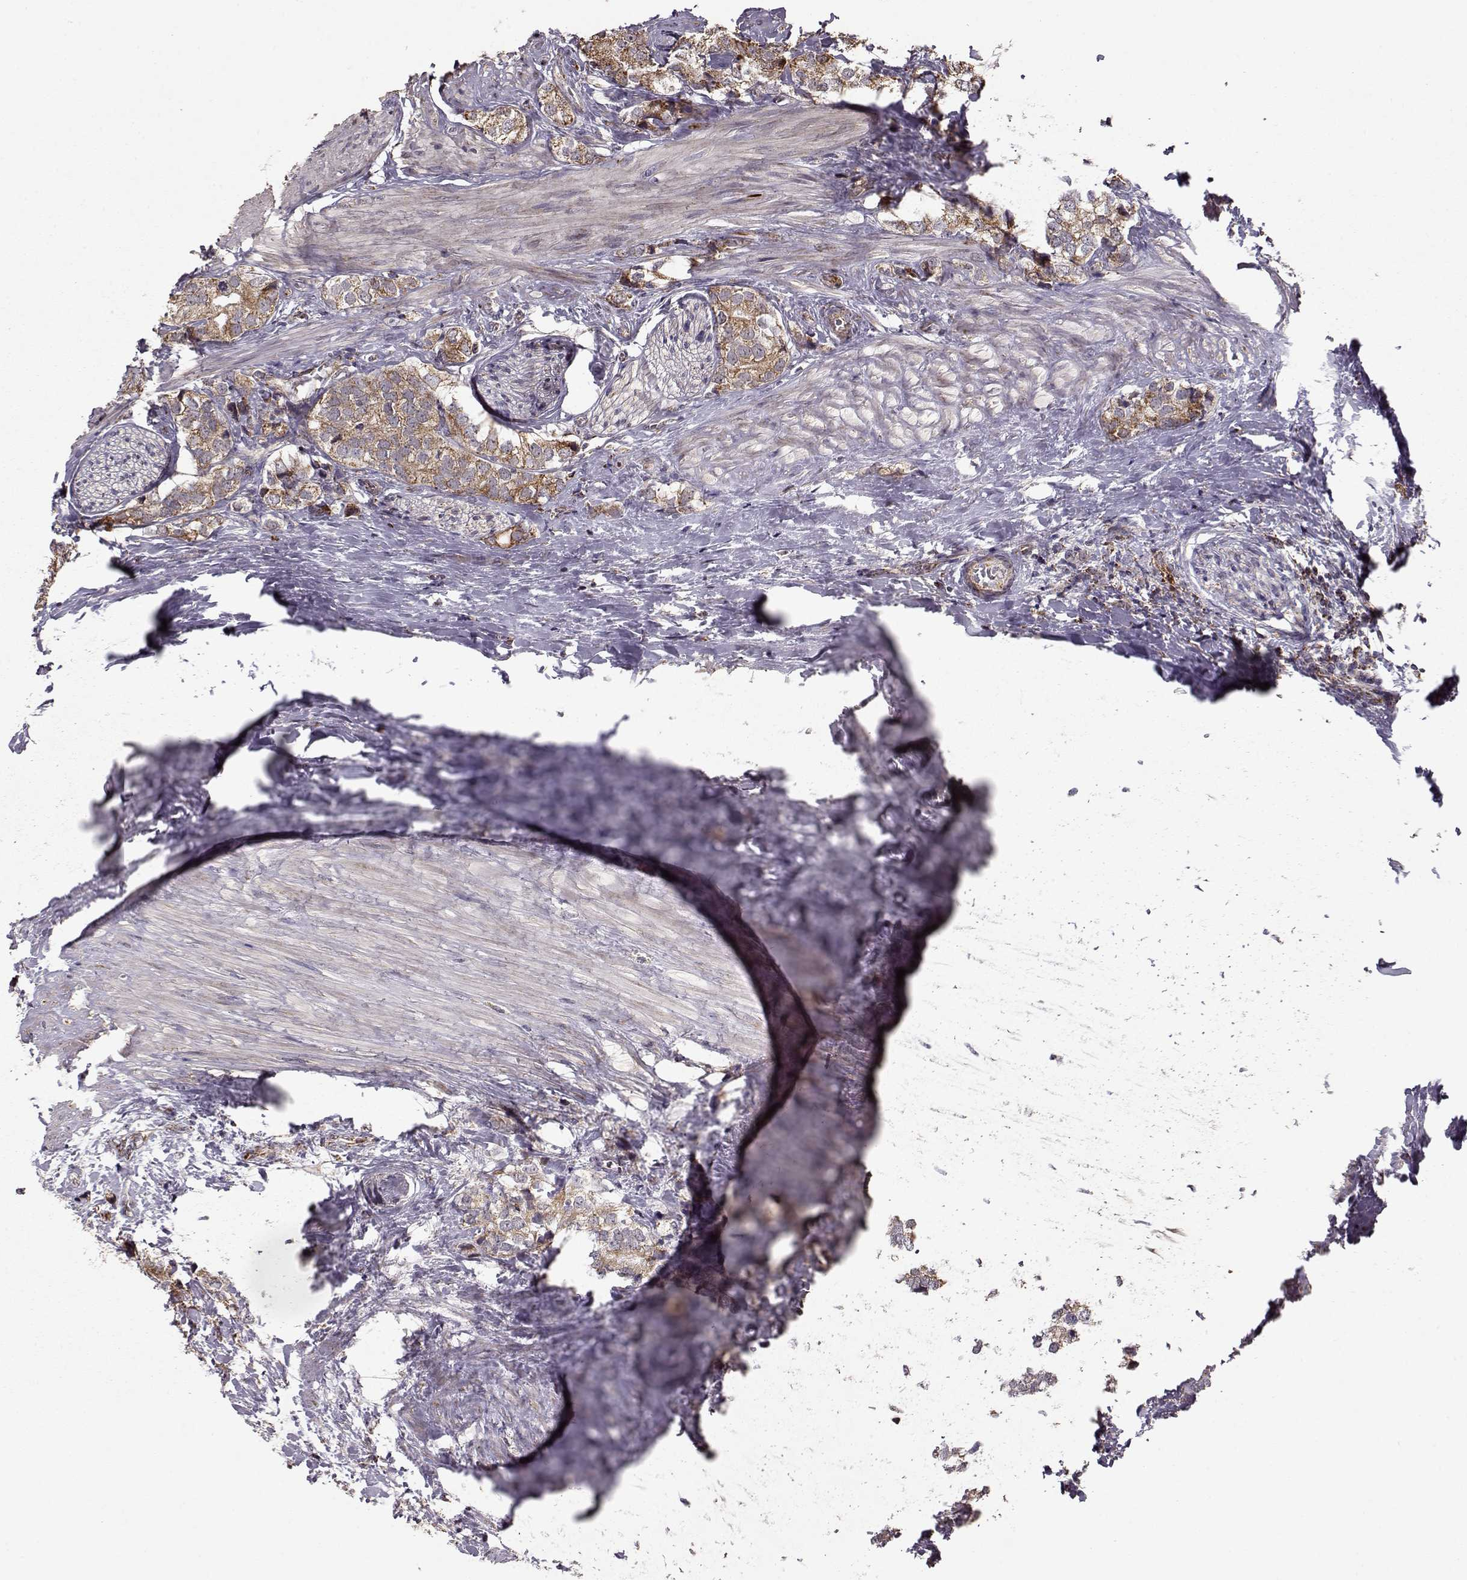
{"staining": {"intensity": "moderate", "quantity": ">75%", "location": "cytoplasmic/membranous"}, "tissue": "prostate cancer", "cell_type": "Tumor cells", "image_type": "cancer", "snomed": [{"axis": "morphology", "description": "Adenocarcinoma, NOS"}, {"axis": "topography", "description": "Prostate and seminal vesicle, NOS"}], "caption": "Immunohistochemical staining of prostate cancer exhibits medium levels of moderate cytoplasmic/membranous expression in about >75% of tumor cells. (brown staining indicates protein expression, while blue staining denotes nuclei).", "gene": "CMTM3", "patient": {"sex": "male", "age": 63}}